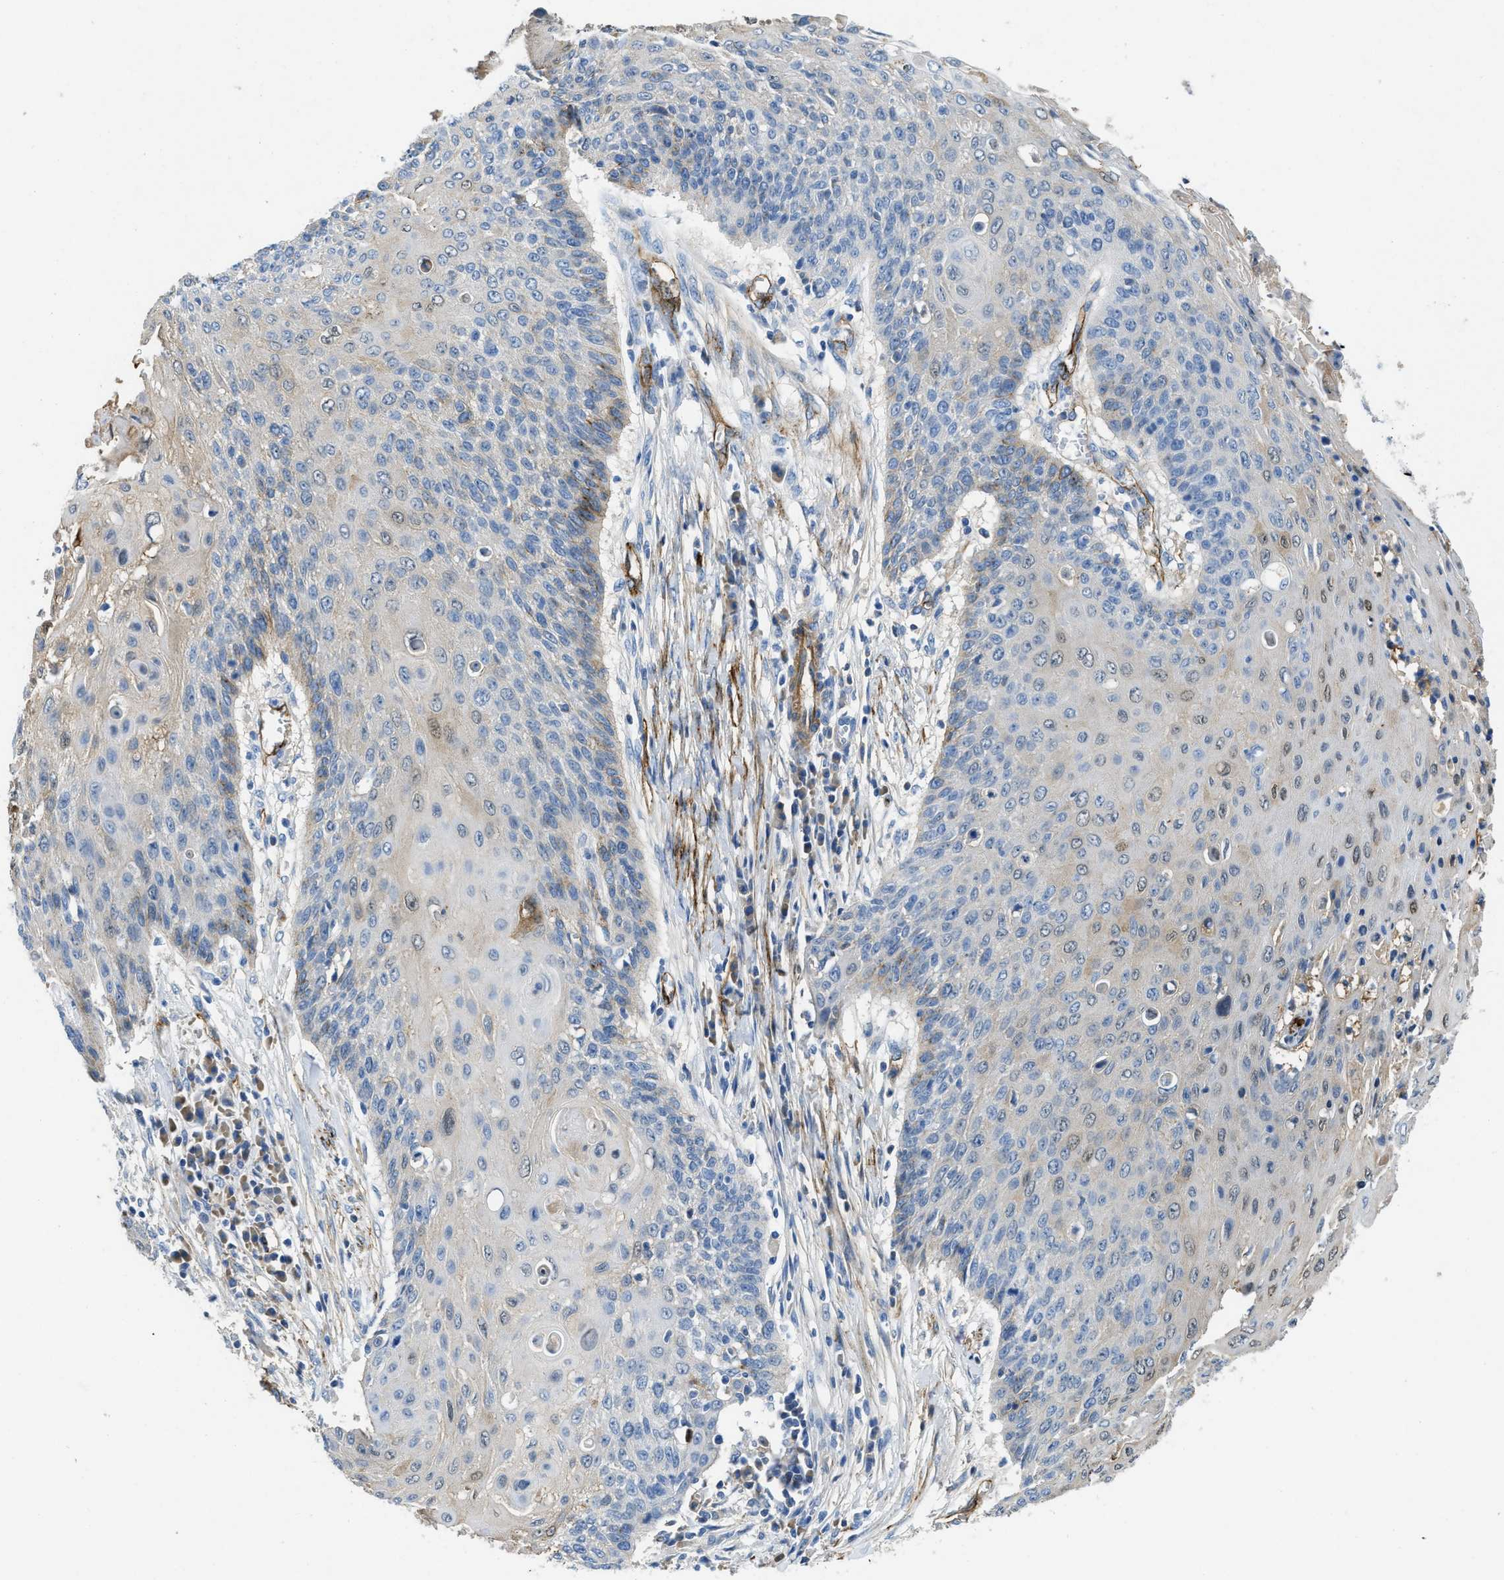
{"staining": {"intensity": "weak", "quantity": "<25%", "location": "nuclear"}, "tissue": "cervical cancer", "cell_type": "Tumor cells", "image_type": "cancer", "snomed": [{"axis": "morphology", "description": "Squamous cell carcinoma, NOS"}, {"axis": "topography", "description": "Cervix"}], "caption": "Cervical cancer (squamous cell carcinoma) was stained to show a protein in brown. There is no significant expression in tumor cells.", "gene": "SPEG", "patient": {"sex": "female", "age": 39}}